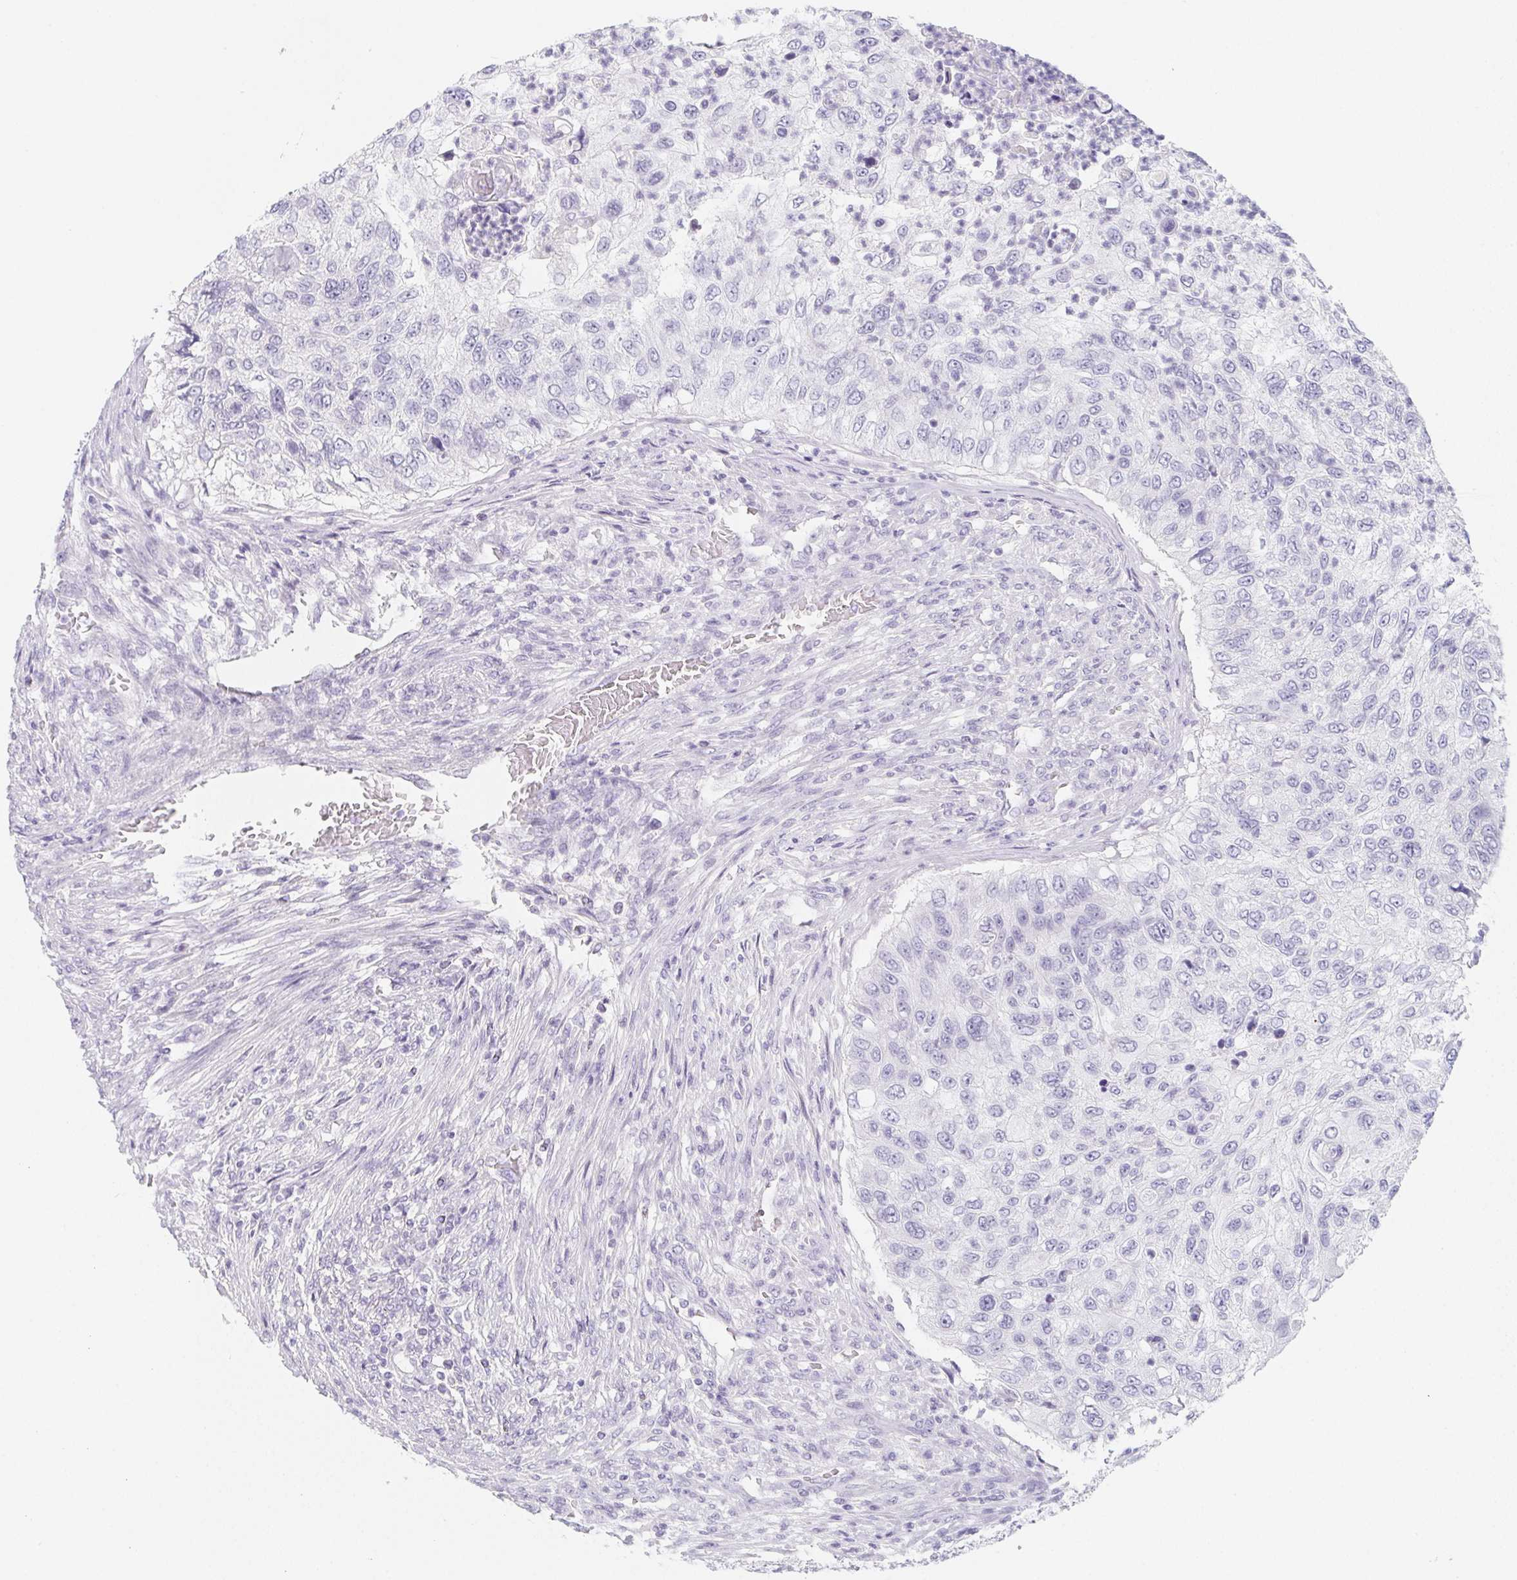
{"staining": {"intensity": "negative", "quantity": "none", "location": "none"}, "tissue": "urothelial cancer", "cell_type": "Tumor cells", "image_type": "cancer", "snomed": [{"axis": "morphology", "description": "Urothelial carcinoma, High grade"}, {"axis": "topography", "description": "Urinary bladder"}], "caption": "High power microscopy photomicrograph of an IHC histopathology image of high-grade urothelial carcinoma, revealing no significant staining in tumor cells.", "gene": "GLIPR1L1", "patient": {"sex": "female", "age": 60}}